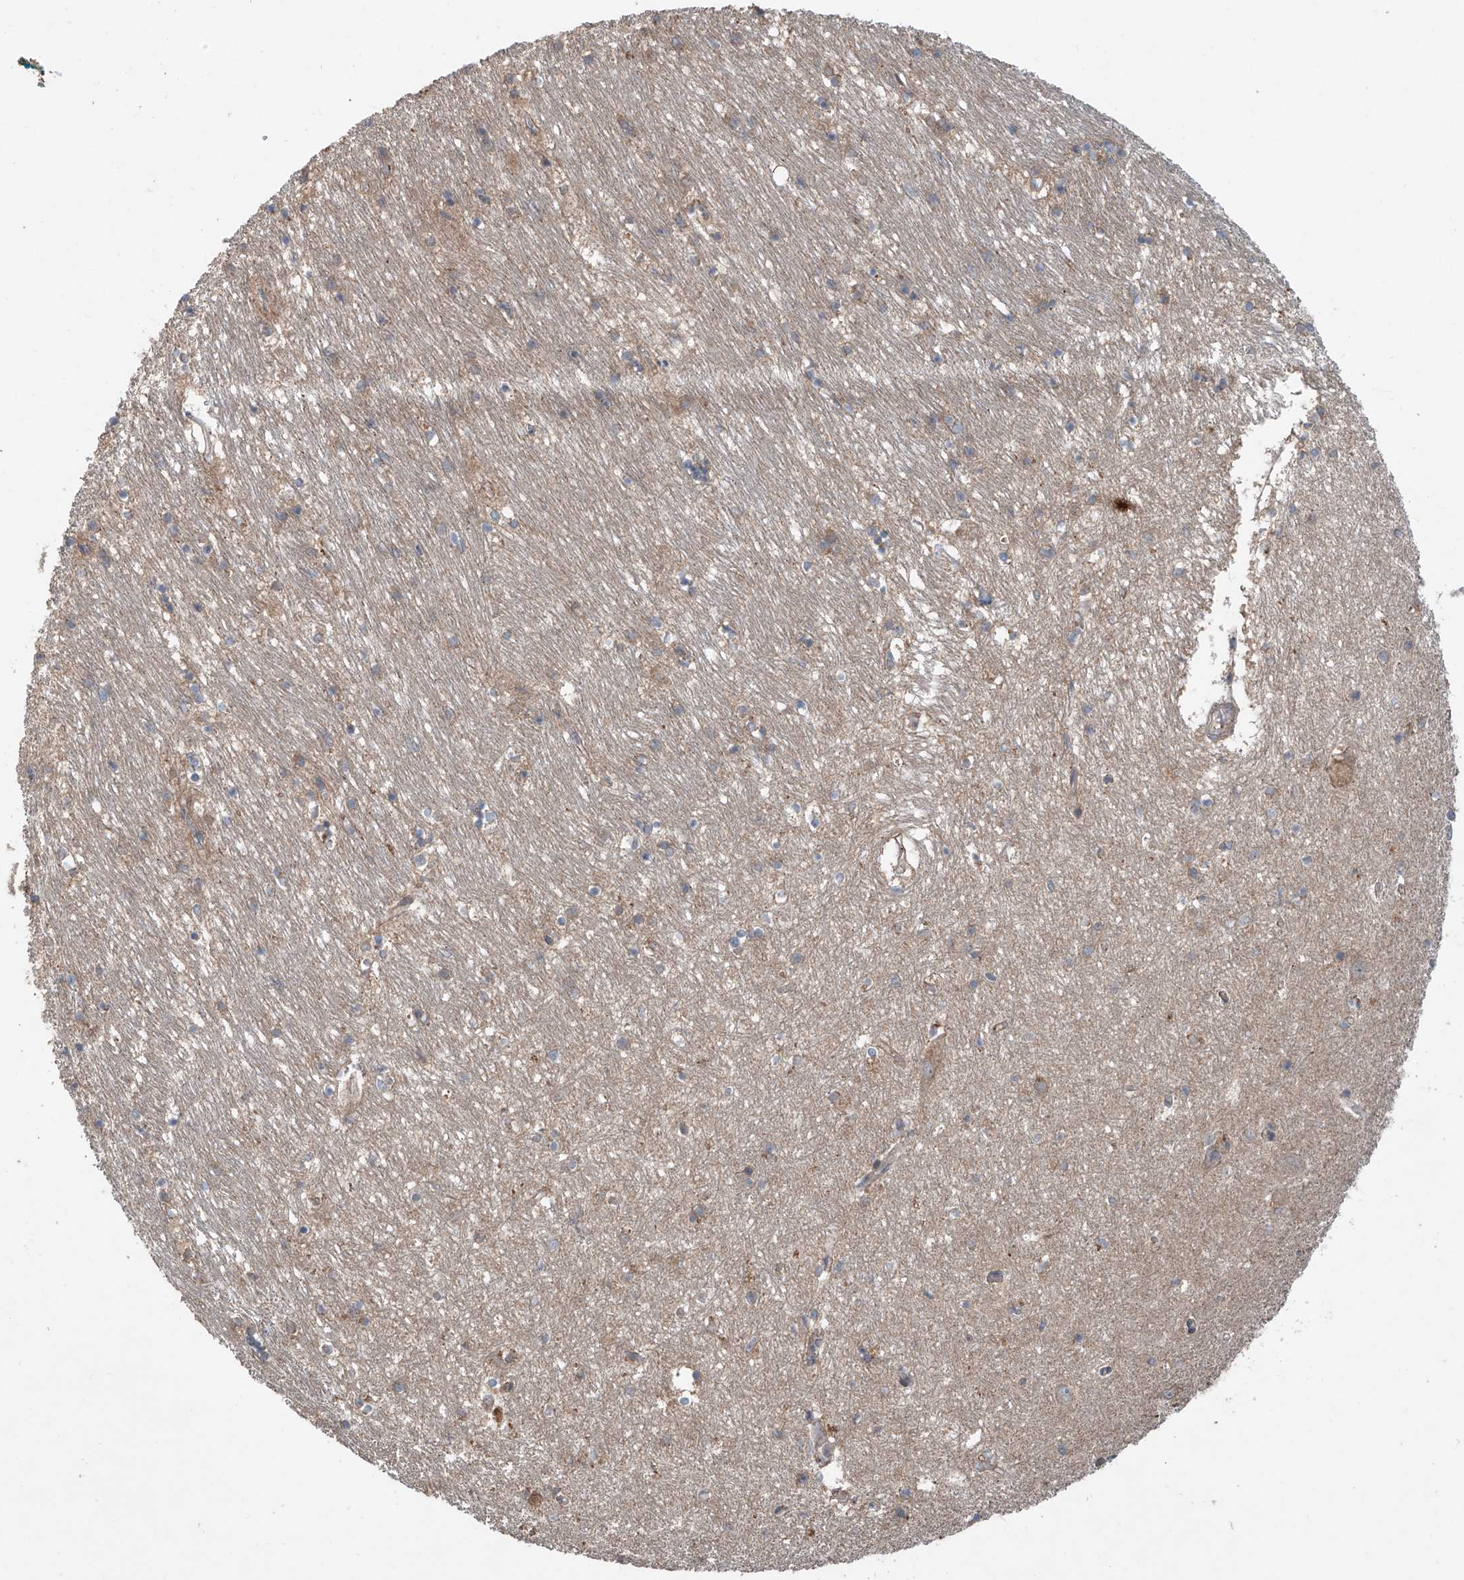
{"staining": {"intensity": "weak", "quantity": ">75%", "location": "cytoplasmic/membranous"}, "tissue": "hippocampus", "cell_type": "Glial cells", "image_type": "normal", "snomed": [{"axis": "morphology", "description": "Normal tissue, NOS"}, {"axis": "topography", "description": "Hippocampus"}], "caption": "Weak cytoplasmic/membranous protein expression is seen in about >75% of glial cells in hippocampus. (Stains: DAB (3,3'-diaminobenzidine) in brown, nuclei in blue, Microscopy: brightfield microscopy at high magnification).", "gene": "ADAM23", "patient": {"sex": "male", "age": 70}}